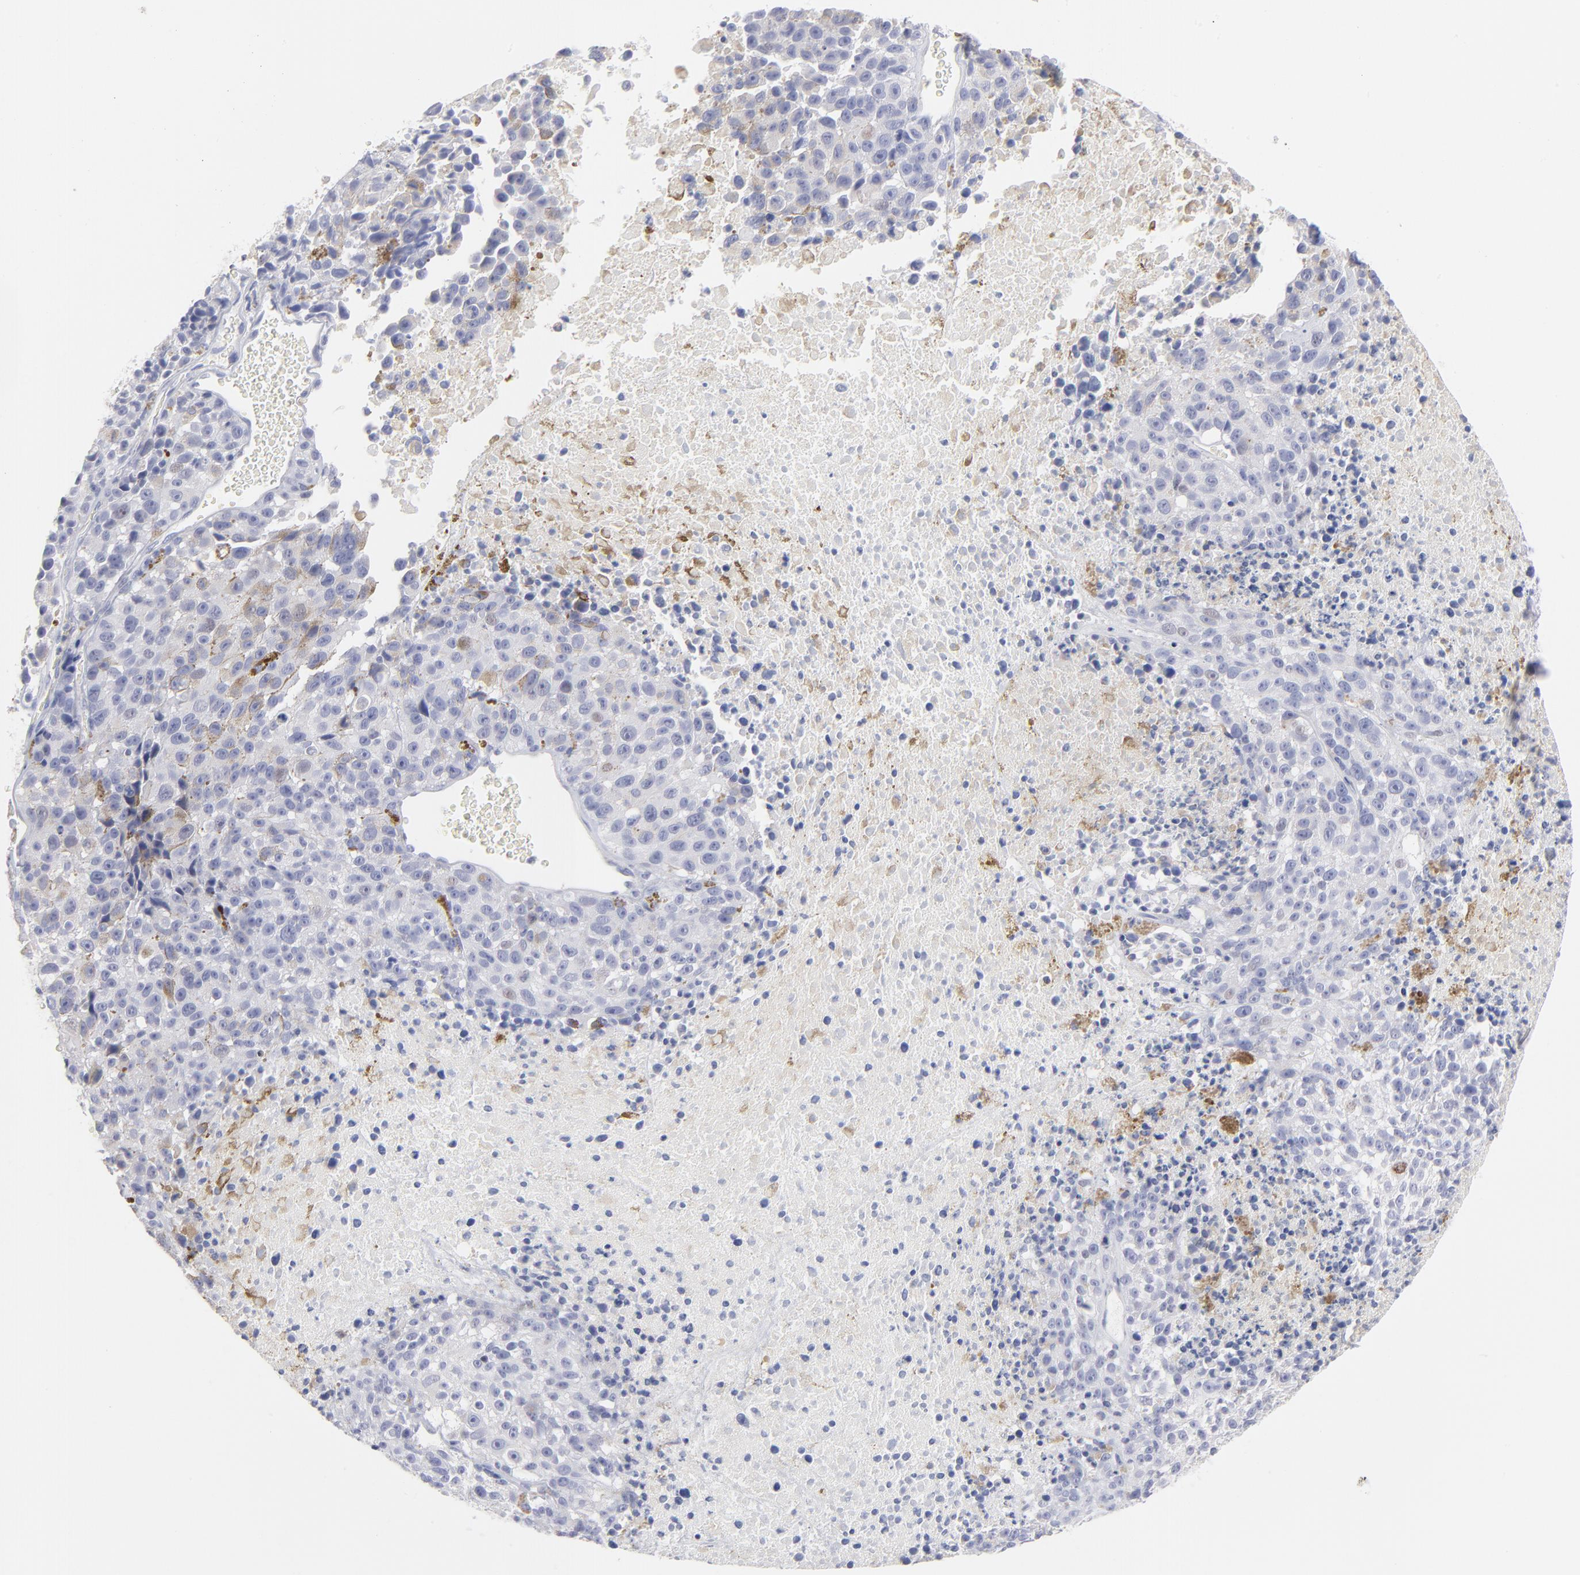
{"staining": {"intensity": "weak", "quantity": ">75%", "location": "cytoplasmic/membranous"}, "tissue": "melanoma", "cell_type": "Tumor cells", "image_type": "cancer", "snomed": [{"axis": "morphology", "description": "Malignant melanoma, Metastatic site"}, {"axis": "topography", "description": "Cerebral cortex"}], "caption": "Immunohistochemistry (DAB (3,3'-diaminobenzidine)) staining of human melanoma shows weak cytoplasmic/membranous protein expression in approximately >75% of tumor cells. (Stains: DAB in brown, nuclei in blue, Microscopy: brightfield microscopy at high magnification).", "gene": "TST", "patient": {"sex": "female", "age": 52}}